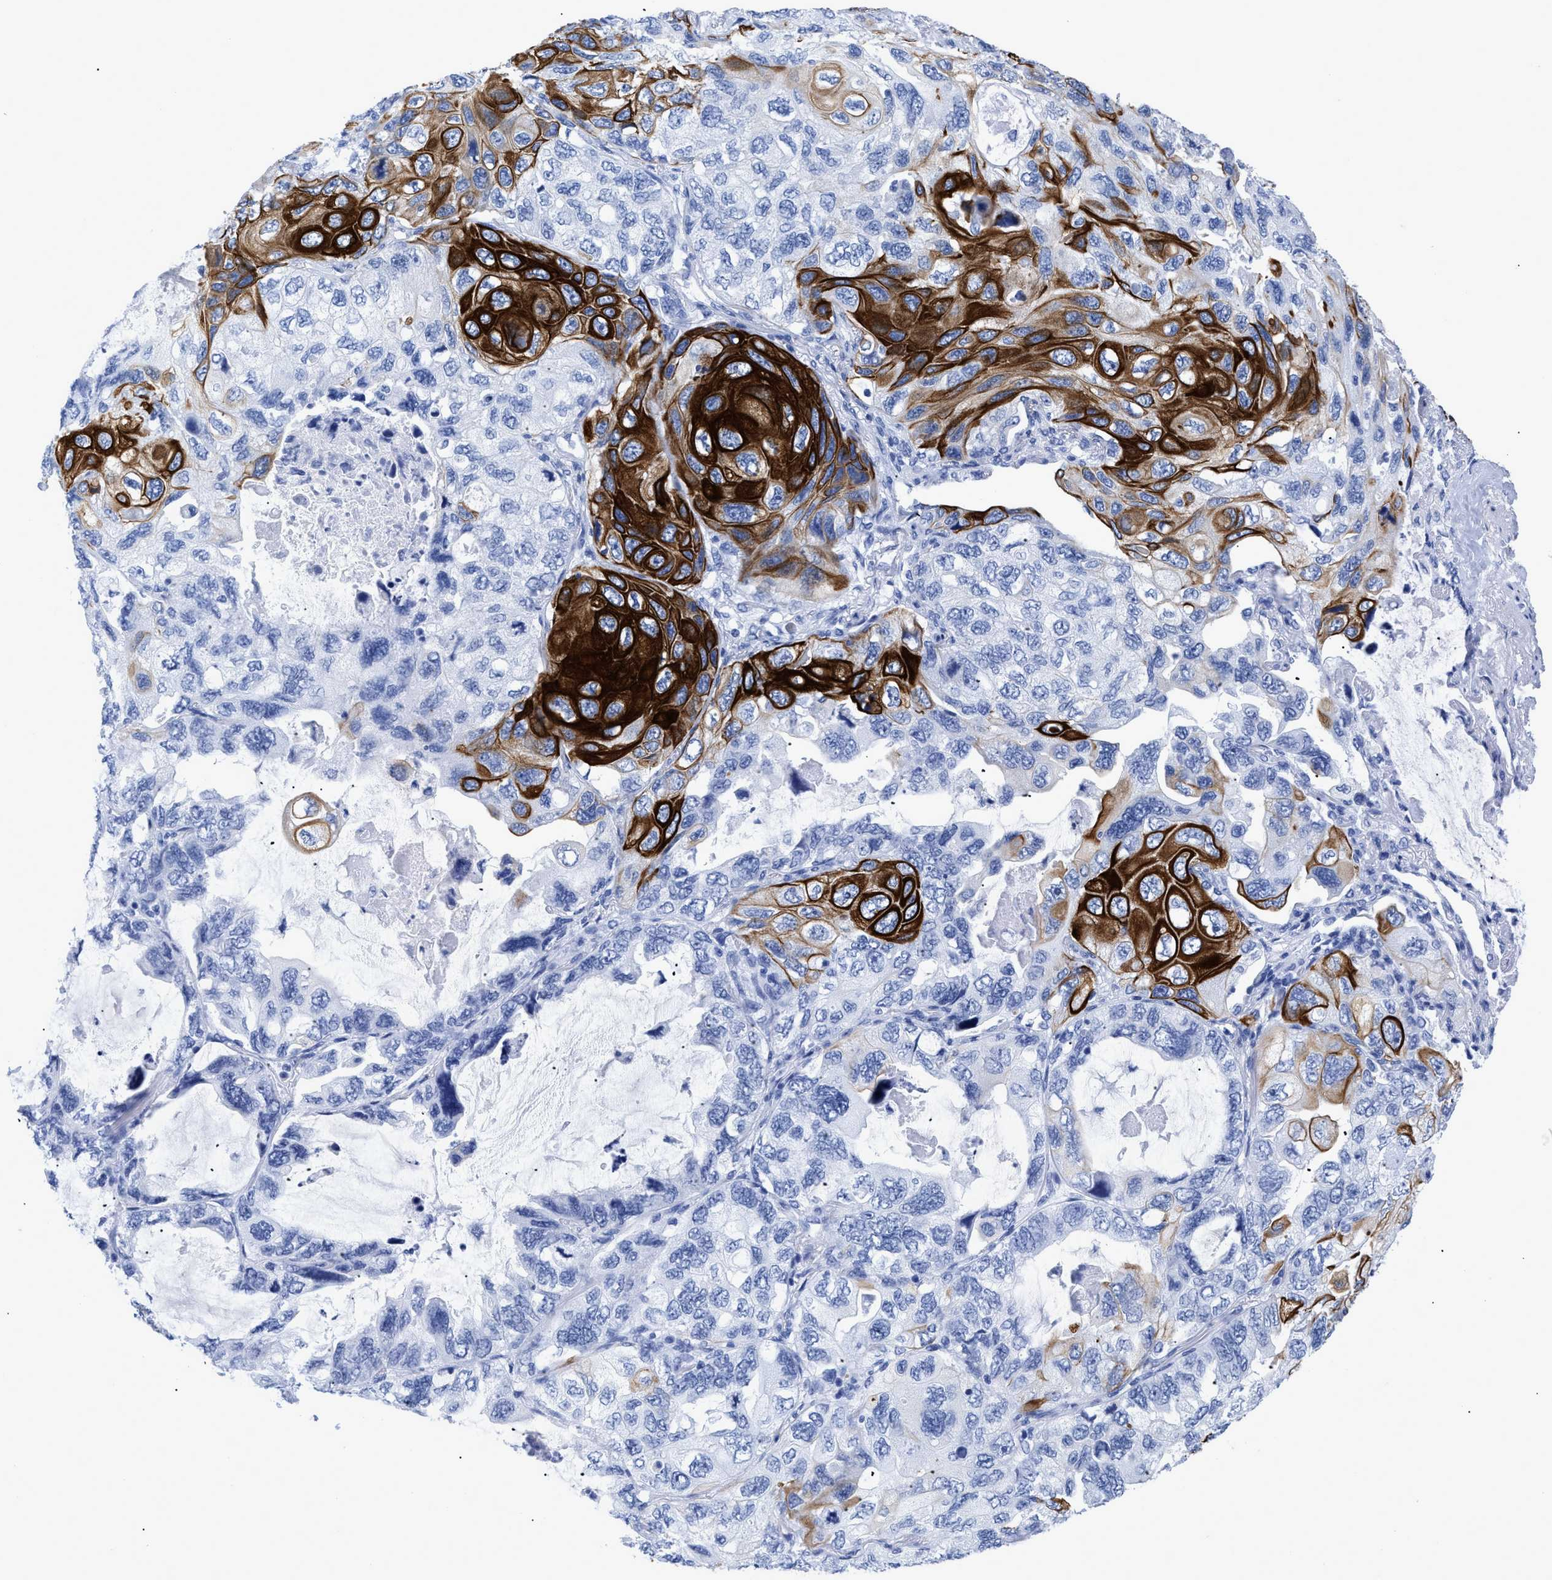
{"staining": {"intensity": "strong", "quantity": "25%-75%", "location": "cytoplasmic/membranous"}, "tissue": "lung cancer", "cell_type": "Tumor cells", "image_type": "cancer", "snomed": [{"axis": "morphology", "description": "Squamous cell carcinoma, NOS"}, {"axis": "topography", "description": "Lung"}], "caption": "Protein analysis of squamous cell carcinoma (lung) tissue shows strong cytoplasmic/membranous expression in approximately 25%-75% of tumor cells. The protein of interest is stained brown, and the nuclei are stained in blue (DAB IHC with brightfield microscopy, high magnification).", "gene": "DUSP26", "patient": {"sex": "female", "age": 73}}